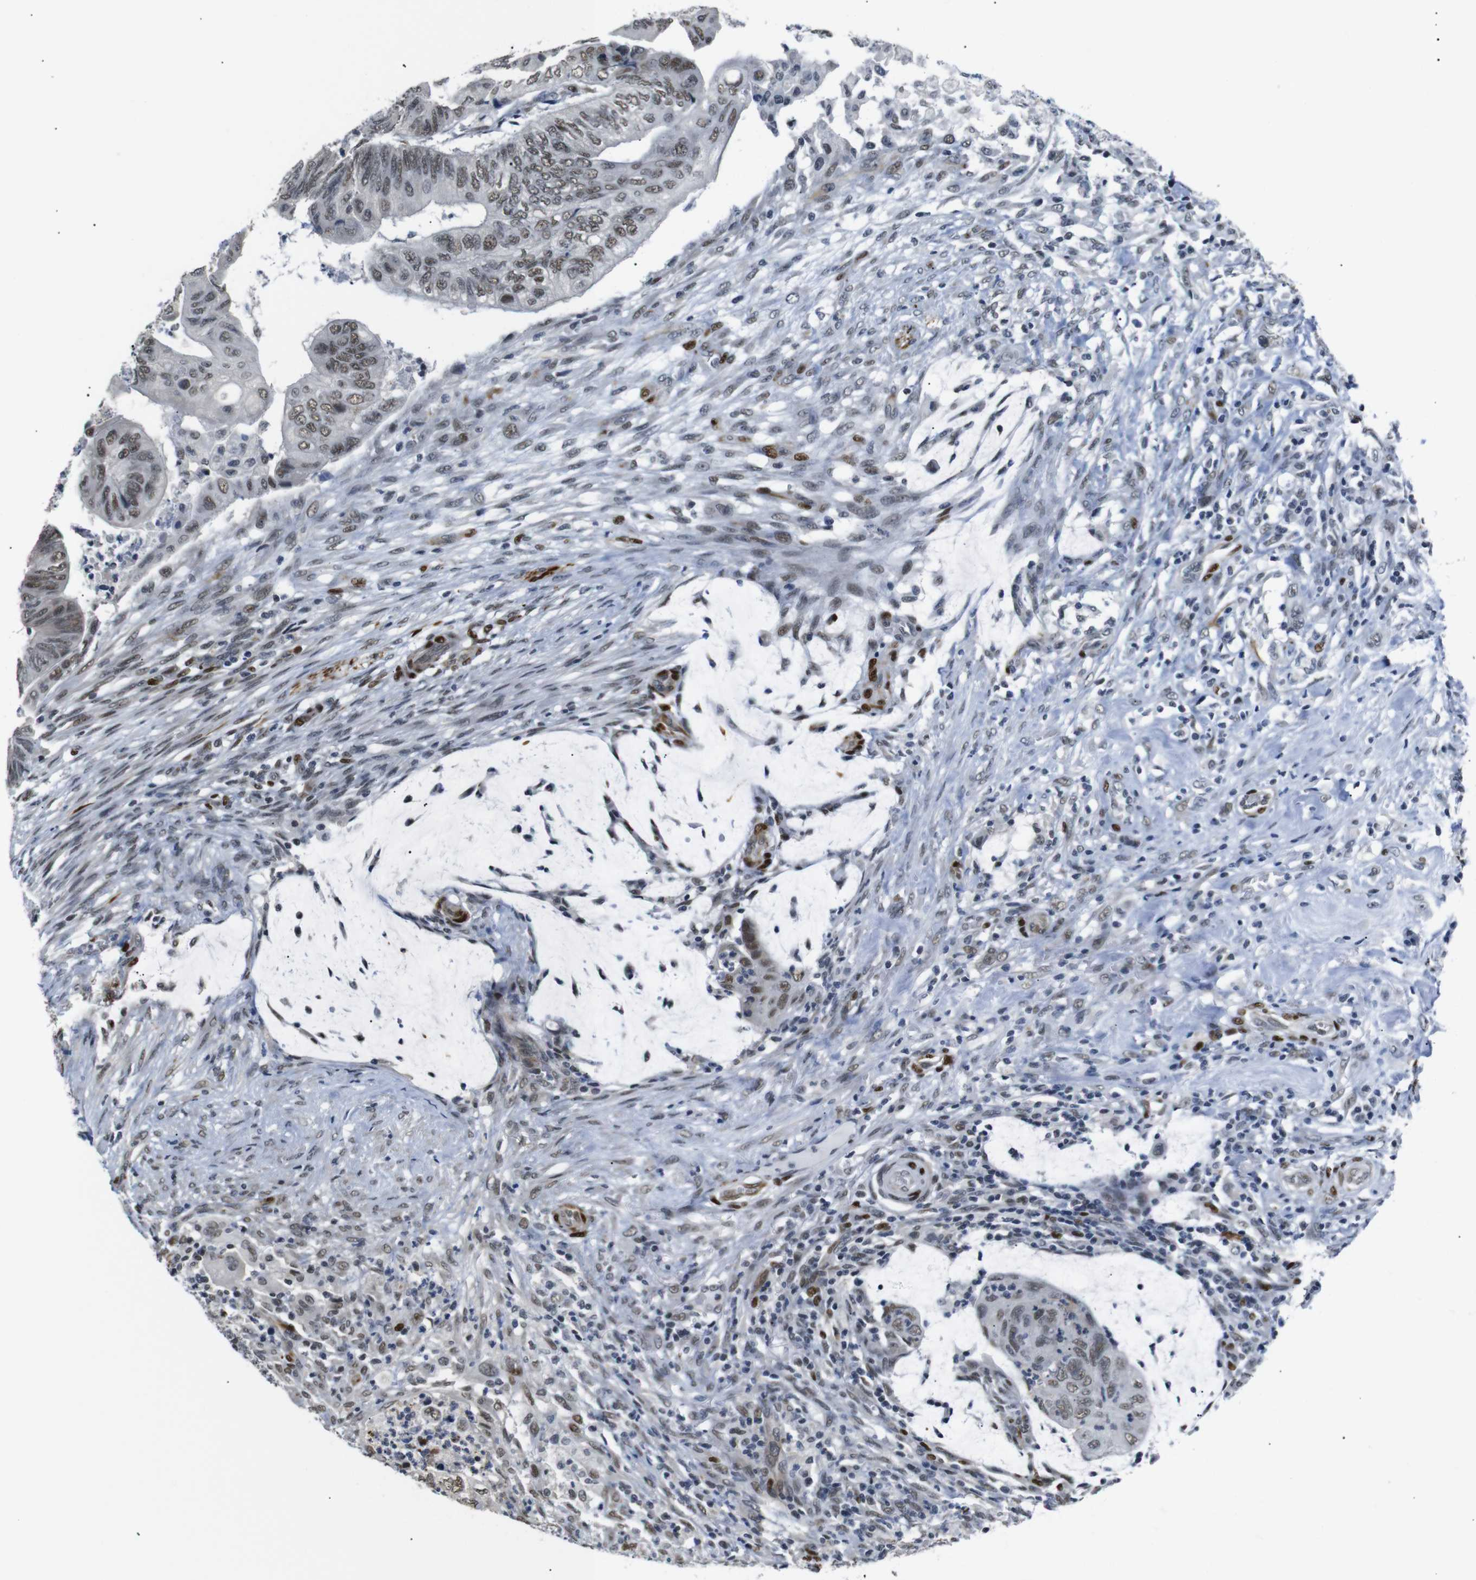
{"staining": {"intensity": "moderate", "quantity": ">75%", "location": "nuclear"}, "tissue": "colorectal cancer", "cell_type": "Tumor cells", "image_type": "cancer", "snomed": [{"axis": "morphology", "description": "Normal tissue, NOS"}, {"axis": "morphology", "description": "Adenocarcinoma, NOS"}, {"axis": "topography", "description": "Rectum"}, {"axis": "topography", "description": "Peripheral nerve tissue"}], "caption": "Protein staining demonstrates moderate nuclear expression in about >75% of tumor cells in adenocarcinoma (colorectal).", "gene": "TBX2", "patient": {"sex": "male", "age": 92}}